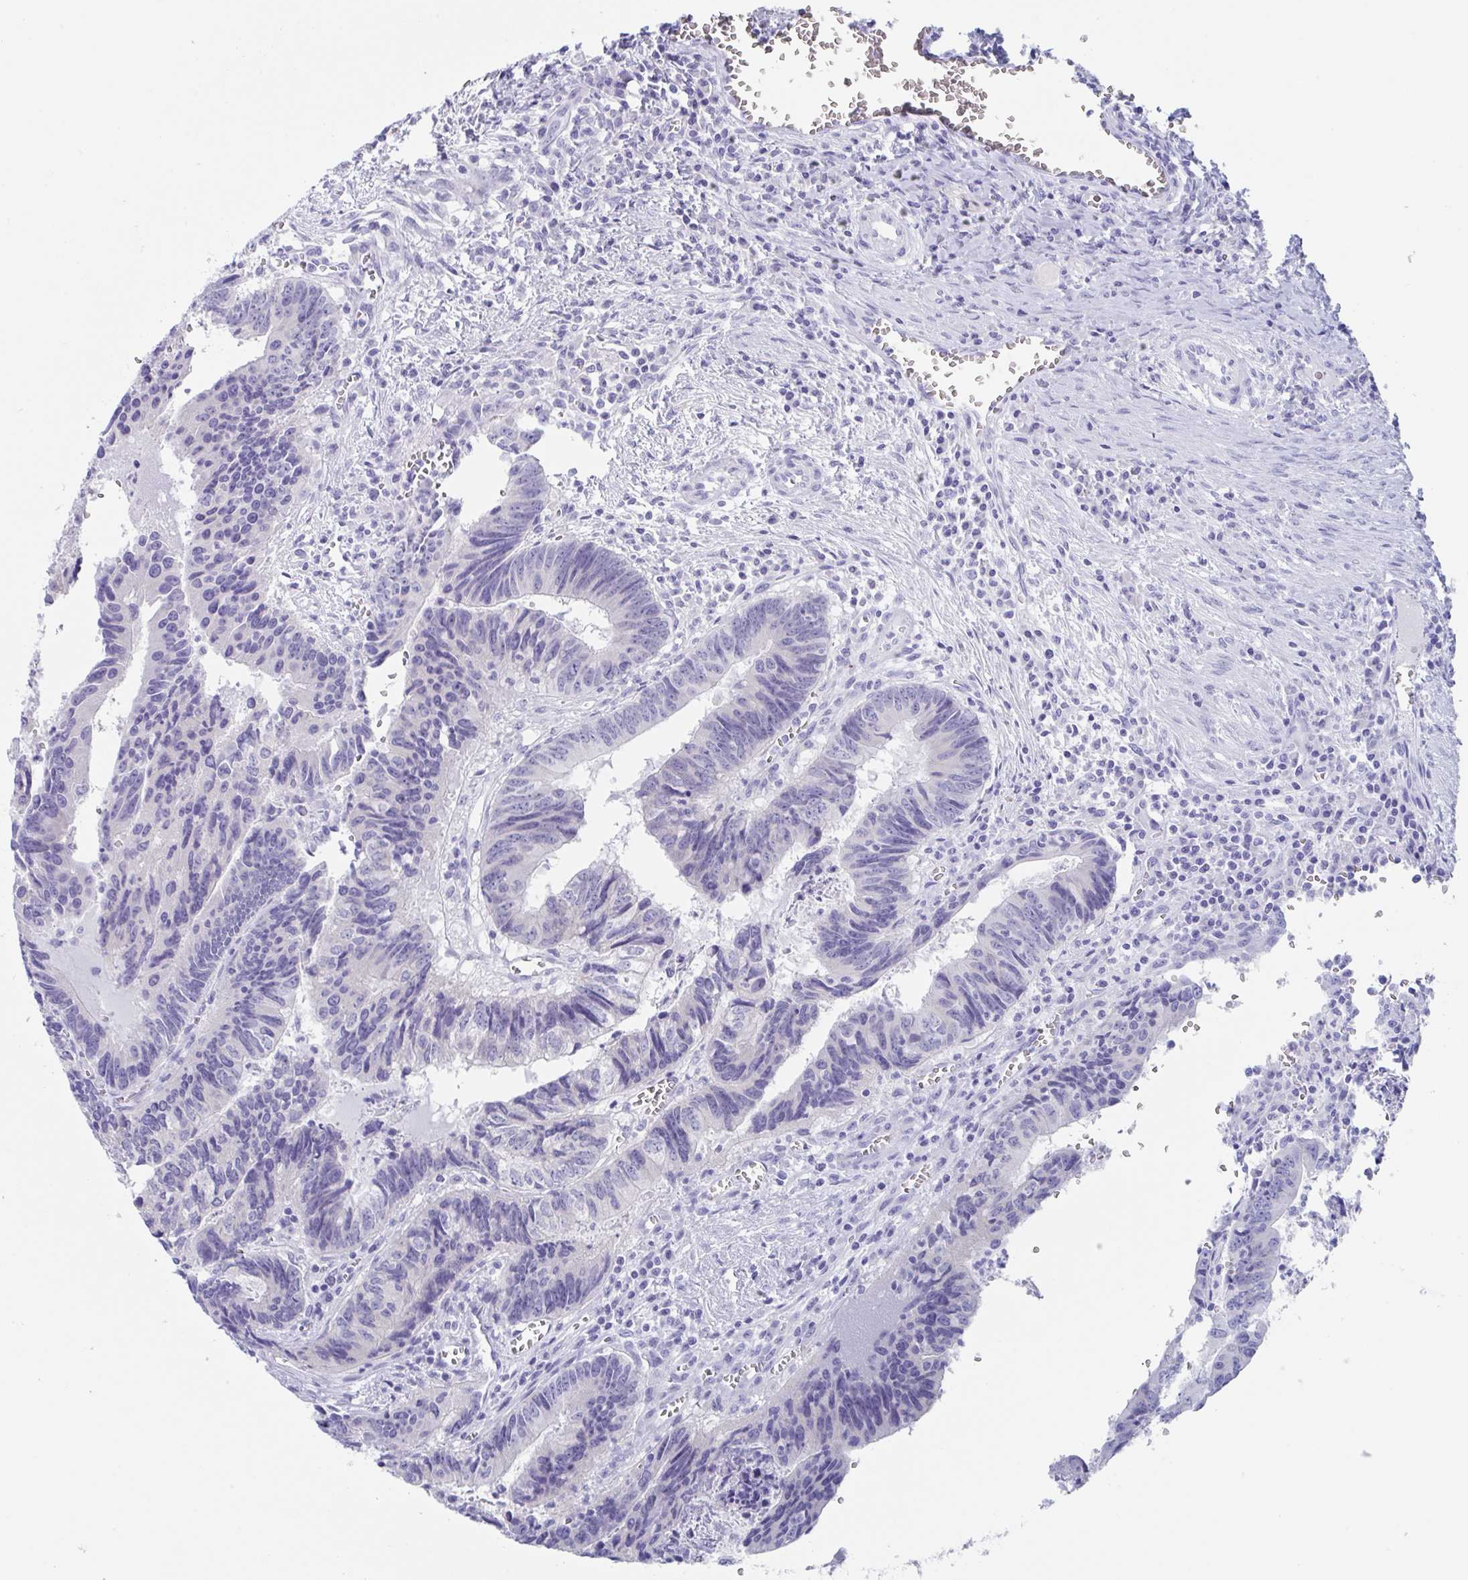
{"staining": {"intensity": "negative", "quantity": "none", "location": "none"}, "tissue": "colorectal cancer", "cell_type": "Tumor cells", "image_type": "cancer", "snomed": [{"axis": "morphology", "description": "Adenocarcinoma, NOS"}, {"axis": "topography", "description": "Colon"}], "caption": "Image shows no protein positivity in tumor cells of colorectal cancer tissue.", "gene": "ZPBP", "patient": {"sex": "male", "age": 86}}